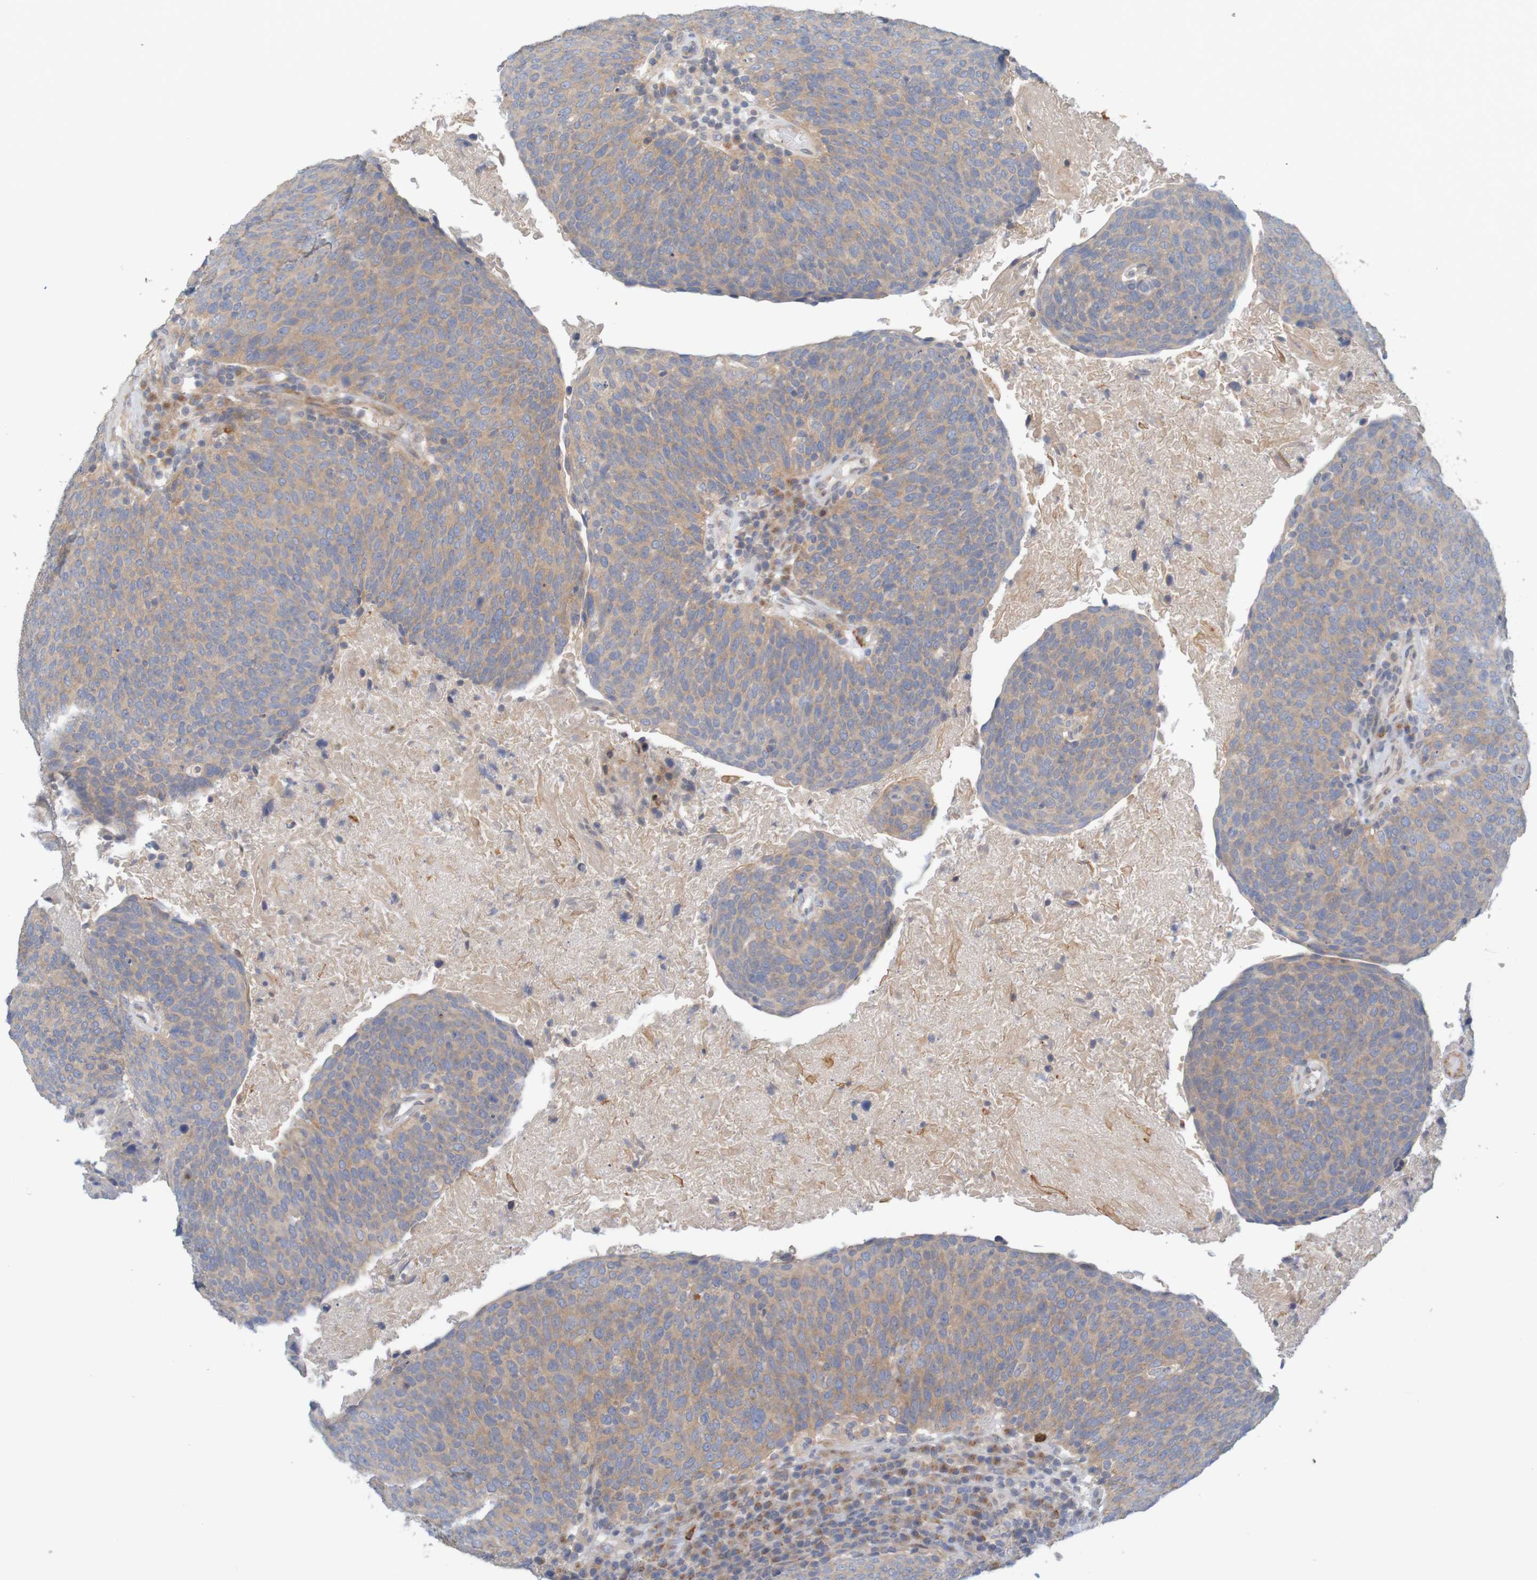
{"staining": {"intensity": "weak", "quantity": ">75%", "location": "cytoplasmic/membranous"}, "tissue": "head and neck cancer", "cell_type": "Tumor cells", "image_type": "cancer", "snomed": [{"axis": "morphology", "description": "Squamous cell carcinoma, NOS"}, {"axis": "morphology", "description": "Squamous cell carcinoma, metastatic, NOS"}, {"axis": "topography", "description": "Lymph node"}, {"axis": "topography", "description": "Head-Neck"}], "caption": "Human head and neck cancer (metastatic squamous cell carcinoma) stained with a protein marker exhibits weak staining in tumor cells.", "gene": "KRT23", "patient": {"sex": "male", "age": 62}}